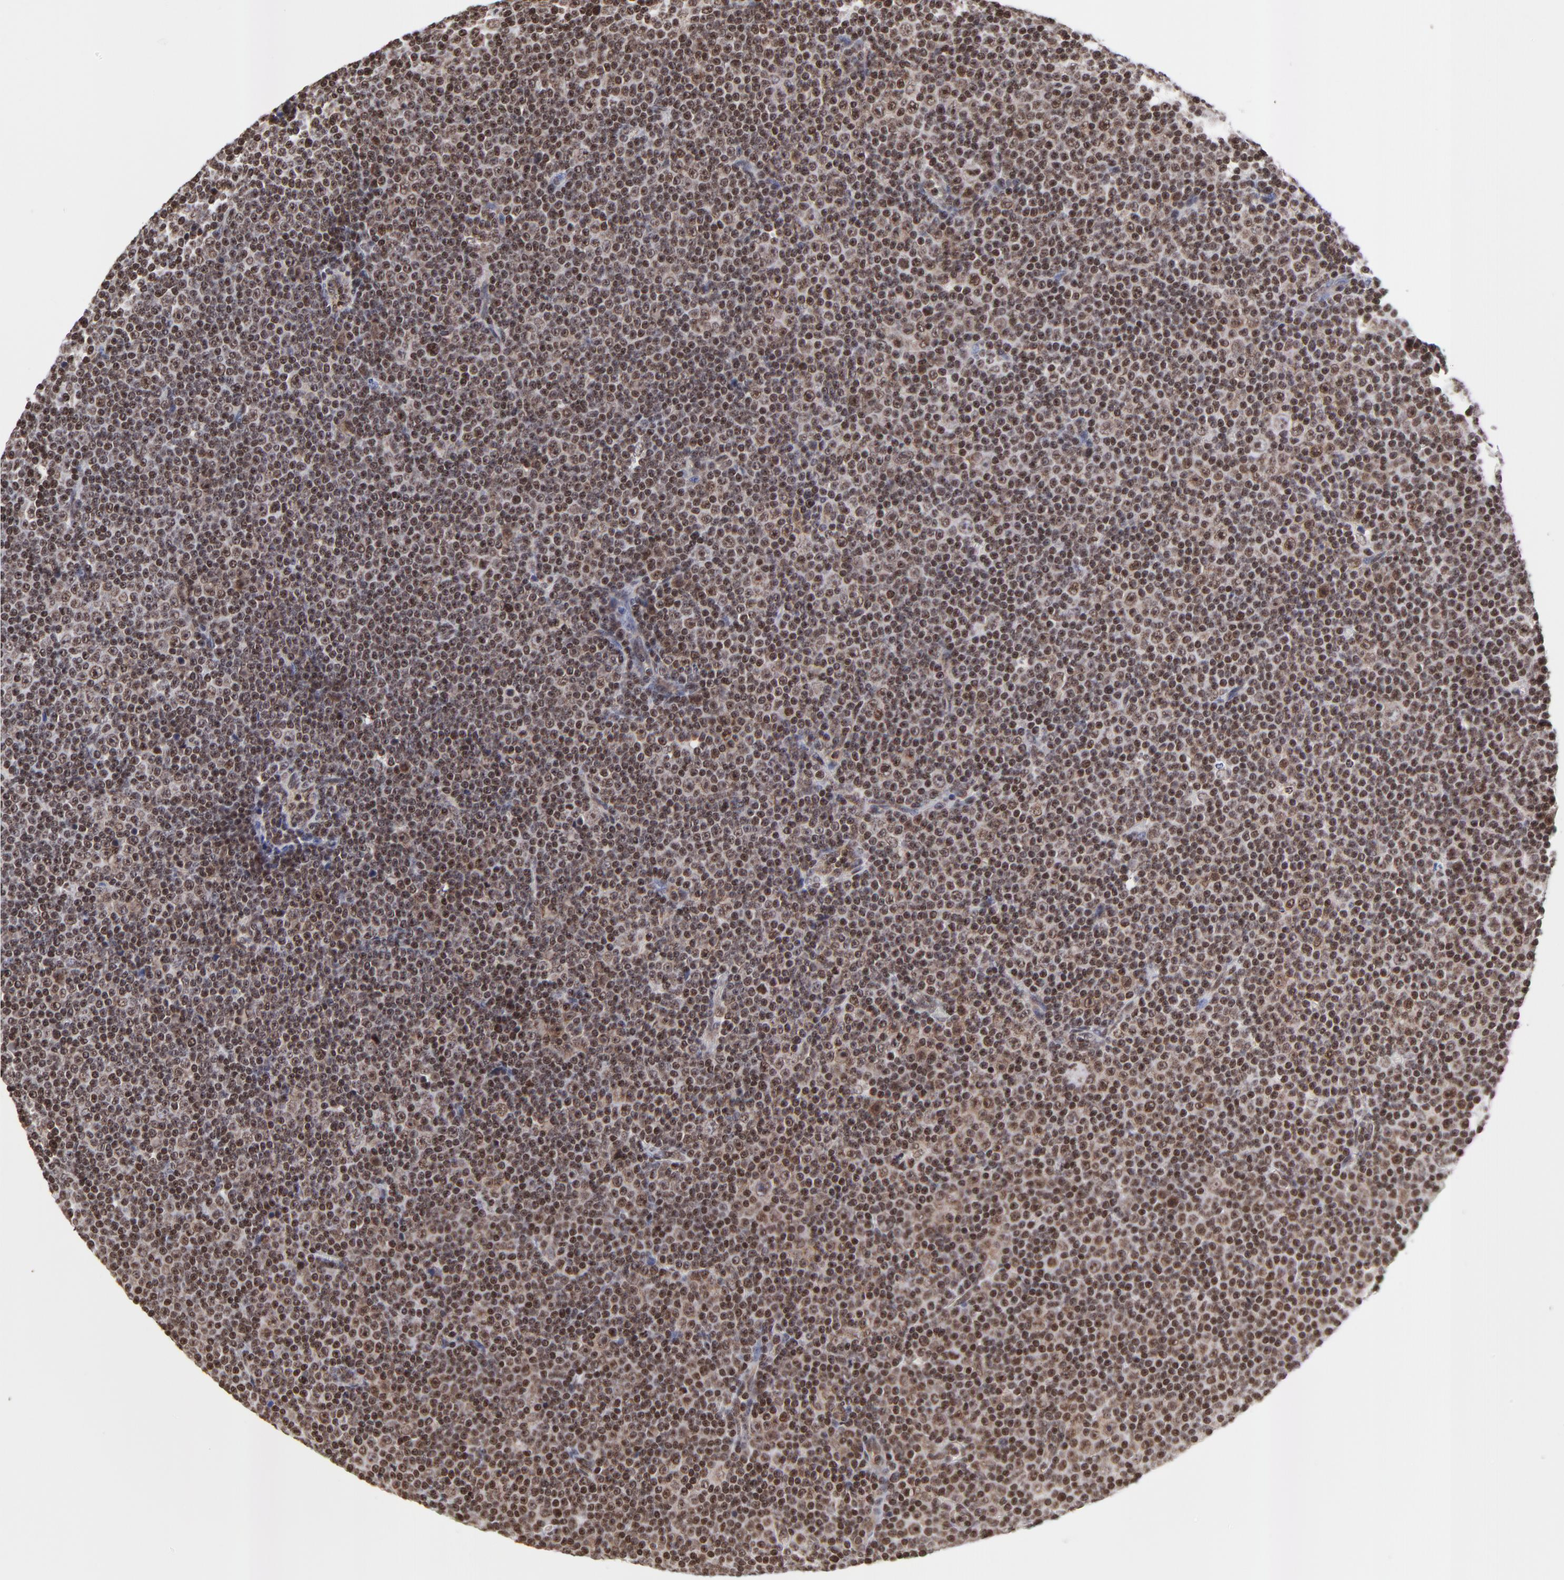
{"staining": {"intensity": "weak", "quantity": ">75%", "location": "cytoplasmic/membranous,nuclear"}, "tissue": "lymphoma", "cell_type": "Tumor cells", "image_type": "cancer", "snomed": [{"axis": "morphology", "description": "Malignant lymphoma, non-Hodgkin's type, Low grade"}, {"axis": "topography", "description": "Lymph node"}], "caption": "Weak cytoplasmic/membranous and nuclear expression for a protein is seen in about >75% of tumor cells of low-grade malignant lymphoma, non-Hodgkin's type using IHC.", "gene": "ZNF777", "patient": {"sex": "female", "age": 67}}